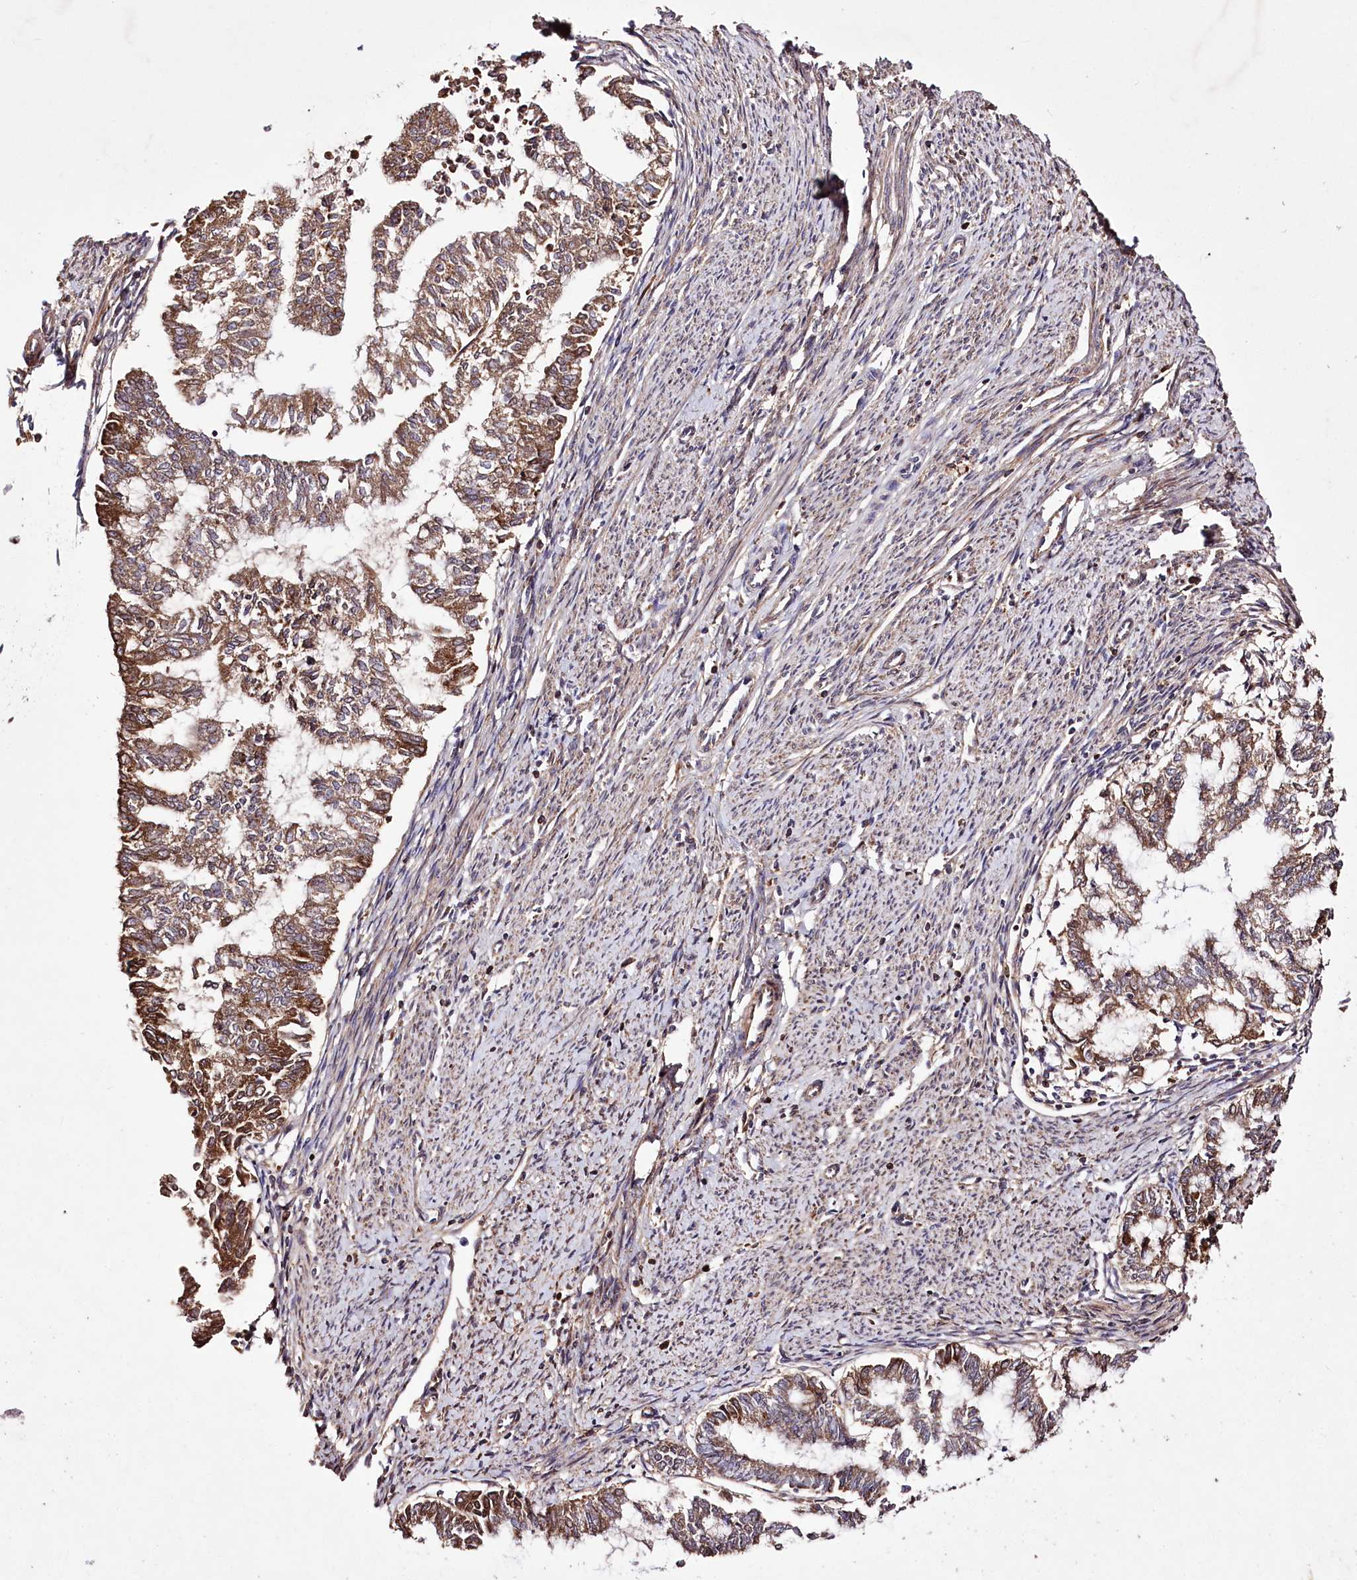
{"staining": {"intensity": "moderate", "quantity": ">75%", "location": "cytoplasmic/membranous"}, "tissue": "endometrial cancer", "cell_type": "Tumor cells", "image_type": "cancer", "snomed": [{"axis": "morphology", "description": "Adenocarcinoma, NOS"}, {"axis": "topography", "description": "Endometrium"}], "caption": "Immunohistochemistry (IHC) (DAB) staining of human endometrial cancer displays moderate cytoplasmic/membranous protein staining in about >75% of tumor cells.", "gene": "WWC1", "patient": {"sex": "female", "age": 79}}